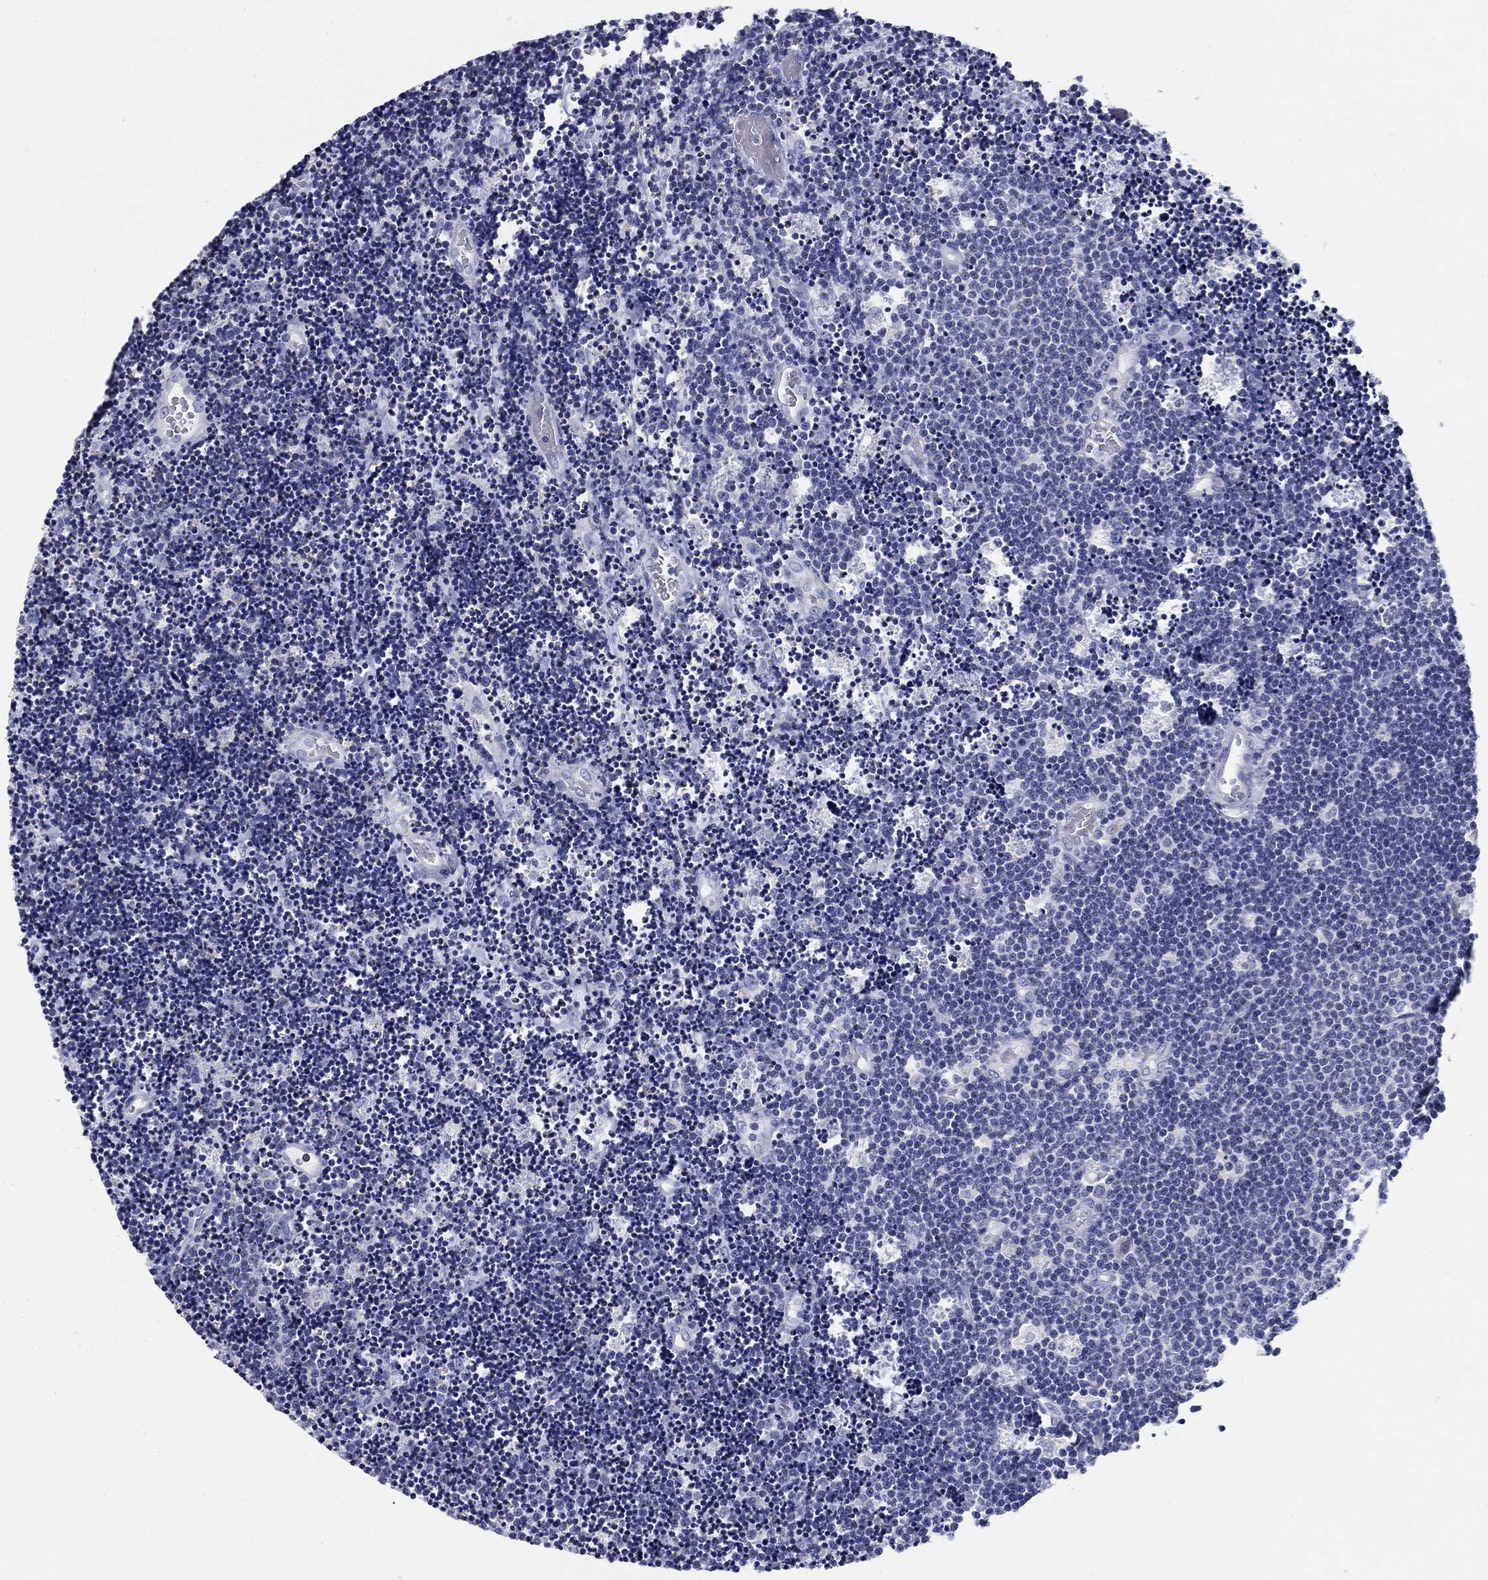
{"staining": {"intensity": "negative", "quantity": "none", "location": "none"}, "tissue": "lymphoma", "cell_type": "Tumor cells", "image_type": "cancer", "snomed": [{"axis": "morphology", "description": "Malignant lymphoma, non-Hodgkin's type, Low grade"}, {"axis": "topography", "description": "Brain"}], "caption": "Protein analysis of low-grade malignant lymphoma, non-Hodgkin's type reveals no significant expression in tumor cells.", "gene": "UPB1", "patient": {"sex": "female", "age": 66}}